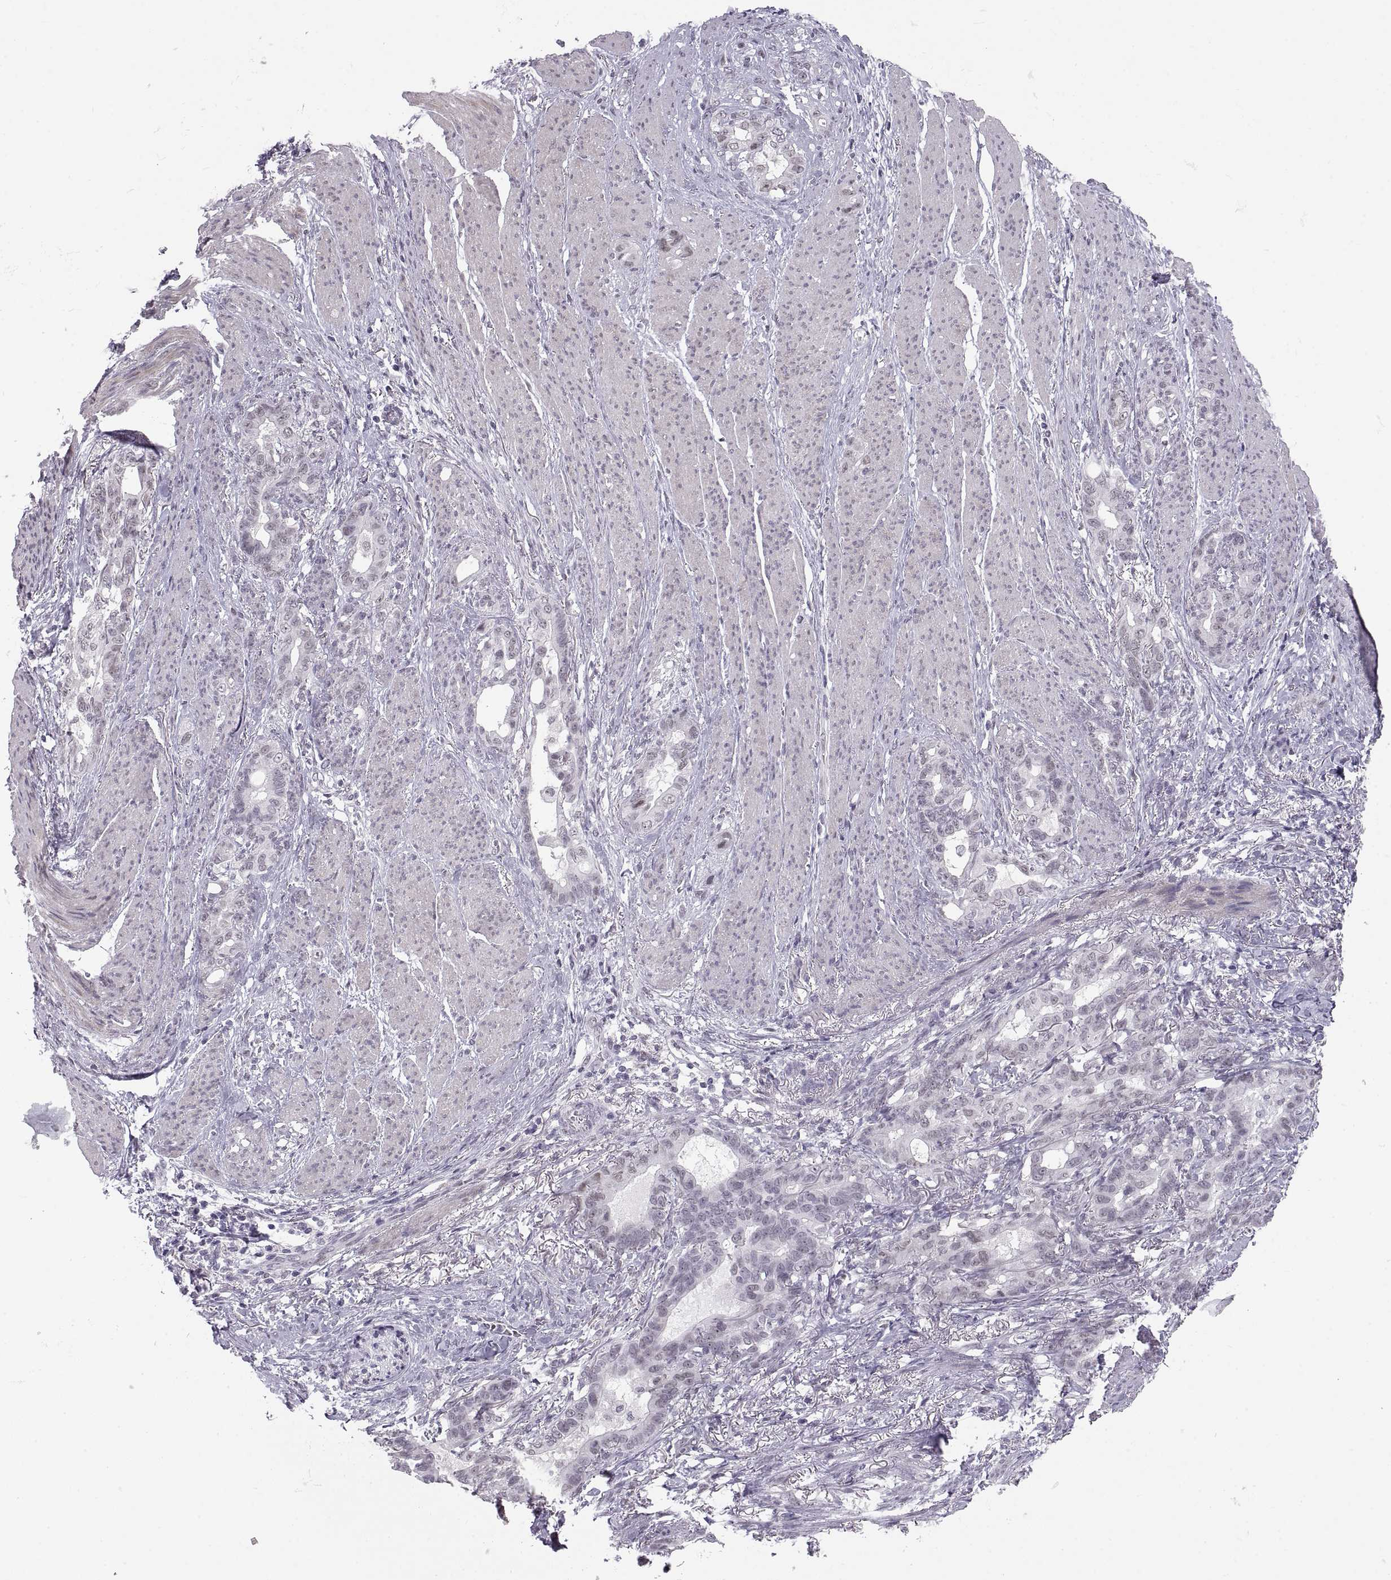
{"staining": {"intensity": "negative", "quantity": "none", "location": "none"}, "tissue": "stomach cancer", "cell_type": "Tumor cells", "image_type": "cancer", "snomed": [{"axis": "morphology", "description": "Normal tissue, NOS"}, {"axis": "morphology", "description": "Adenocarcinoma, NOS"}, {"axis": "topography", "description": "Esophagus"}, {"axis": "topography", "description": "Stomach, upper"}], "caption": "The image exhibits no staining of tumor cells in stomach cancer.", "gene": "NANOS3", "patient": {"sex": "male", "age": 62}}